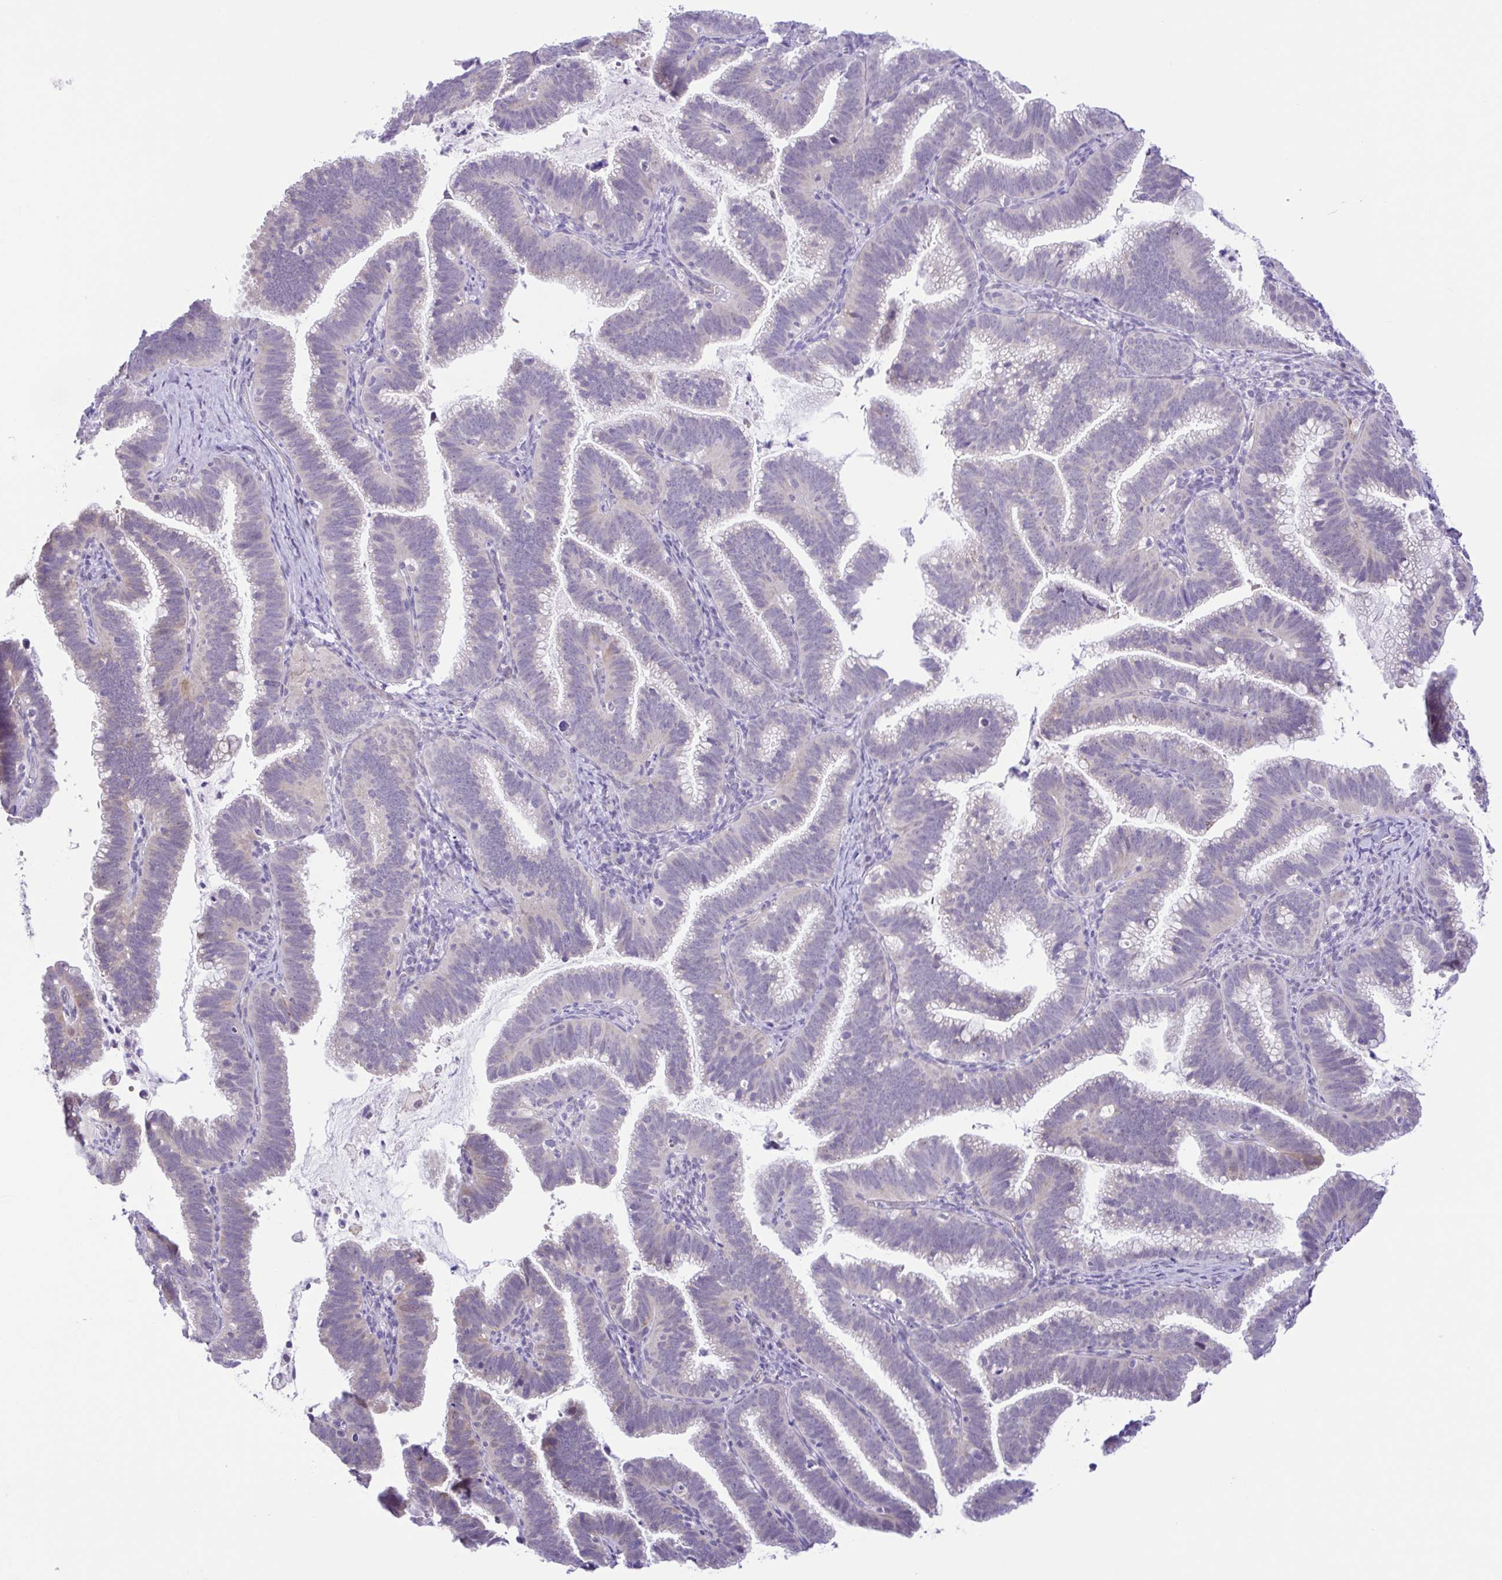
{"staining": {"intensity": "negative", "quantity": "none", "location": "none"}, "tissue": "cervical cancer", "cell_type": "Tumor cells", "image_type": "cancer", "snomed": [{"axis": "morphology", "description": "Adenocarcinoma, NOS"}, {"axis": "topography", "description": "Cervix"}], "caption": "Immunohistochemistry (IHC) of human adenocarcinoma (cervical) demonstrates no expression in tumor cells.", "gene": "DCLK2", "patient": {"sex": "female", "age": 61}}